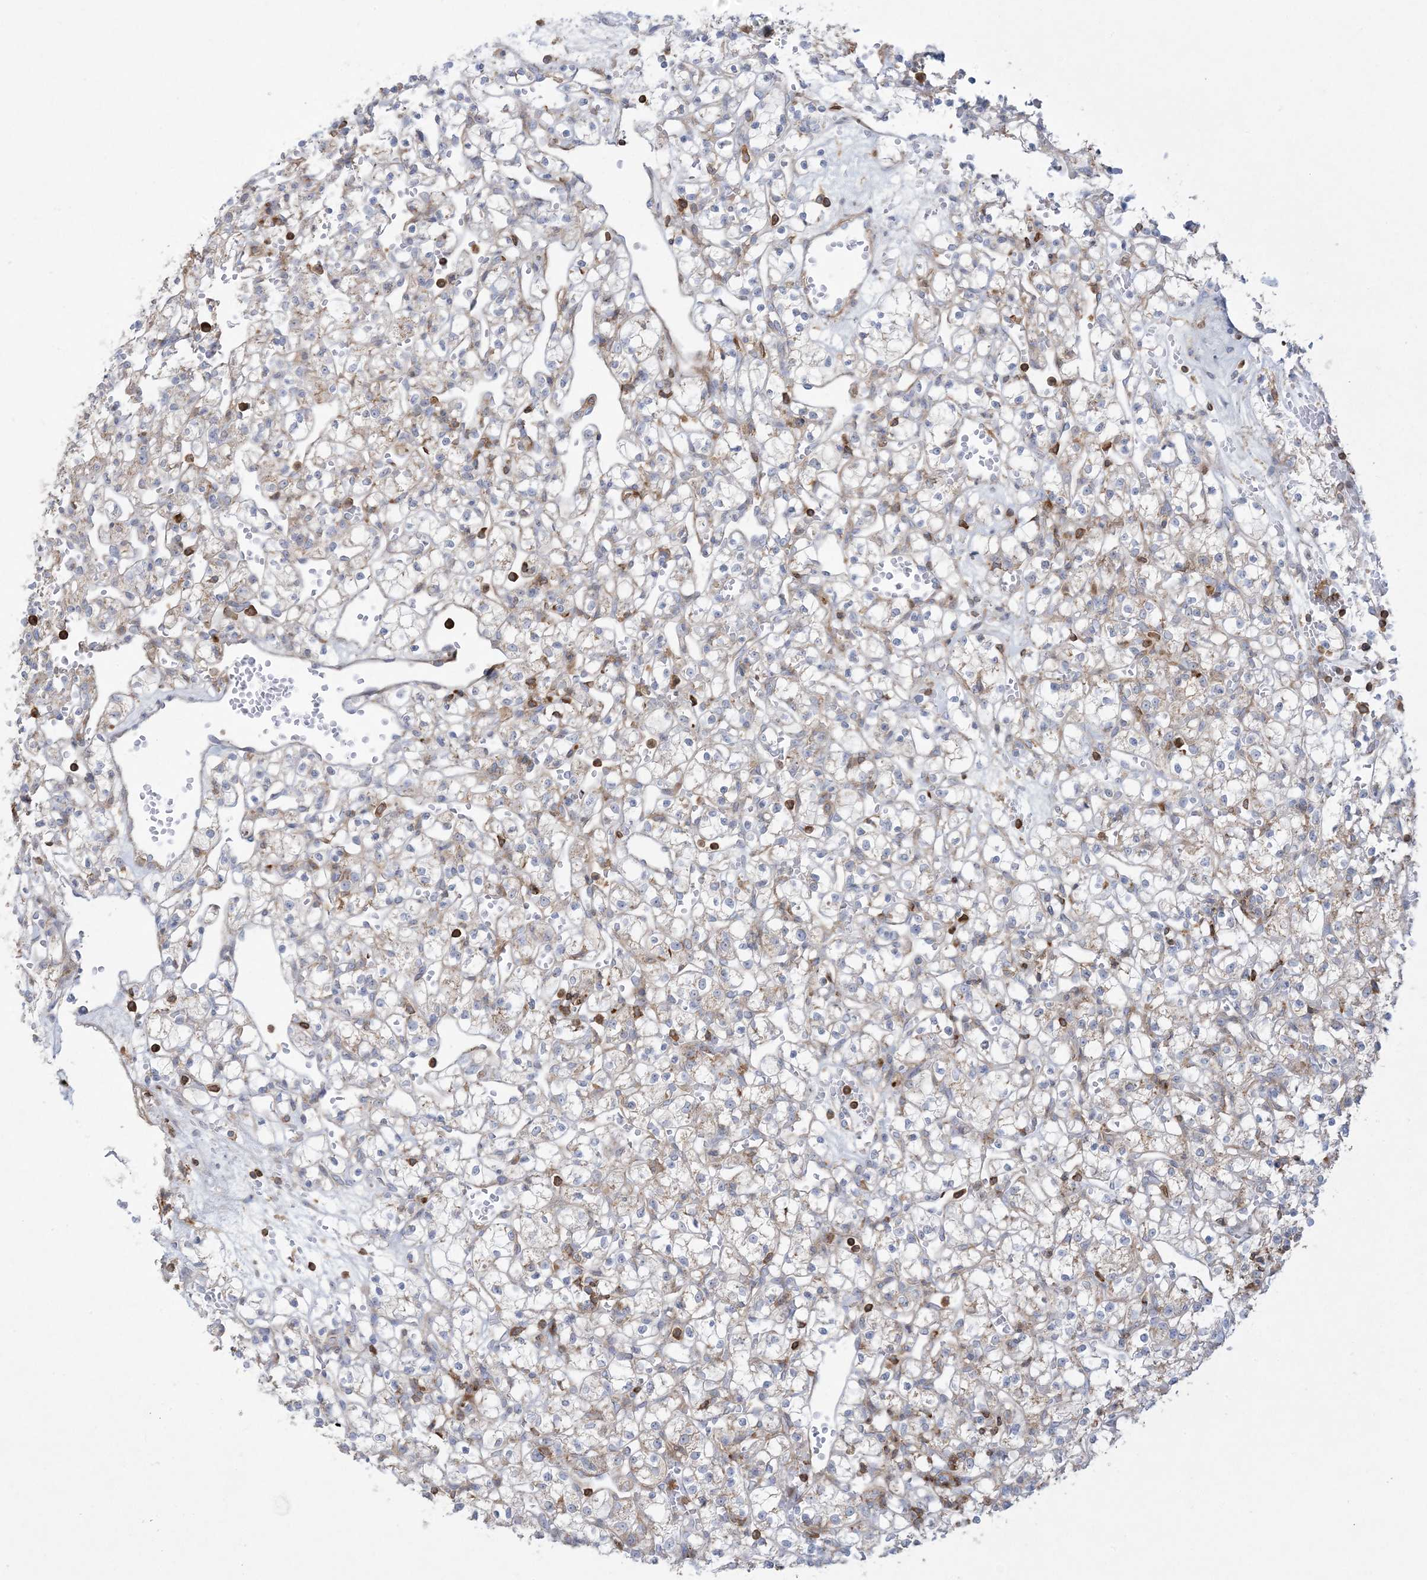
{"staining": {"intensity": "weak", "quantity": "<25%", "location": "cytoplasmic/membranous"}, "tissue": "renal cancer", "cell_type": "Tumor cells", "image_type": "cancer", "snomed": [{"axis": "morphology", "description": "Adenocarcinoma, NOS"}, {"axis": "topography", "description": "Kidney"}], "caption": "IHC of human renal cancer (adenocarcinoma) reveals no positivity in tumor cells. (DAB (3,3'-diaminobenzidine) immunohistochemistry (IHC), high magnification).", "gene": "ARHGAP30", "patient": {"sex": "female", "age": 59}}